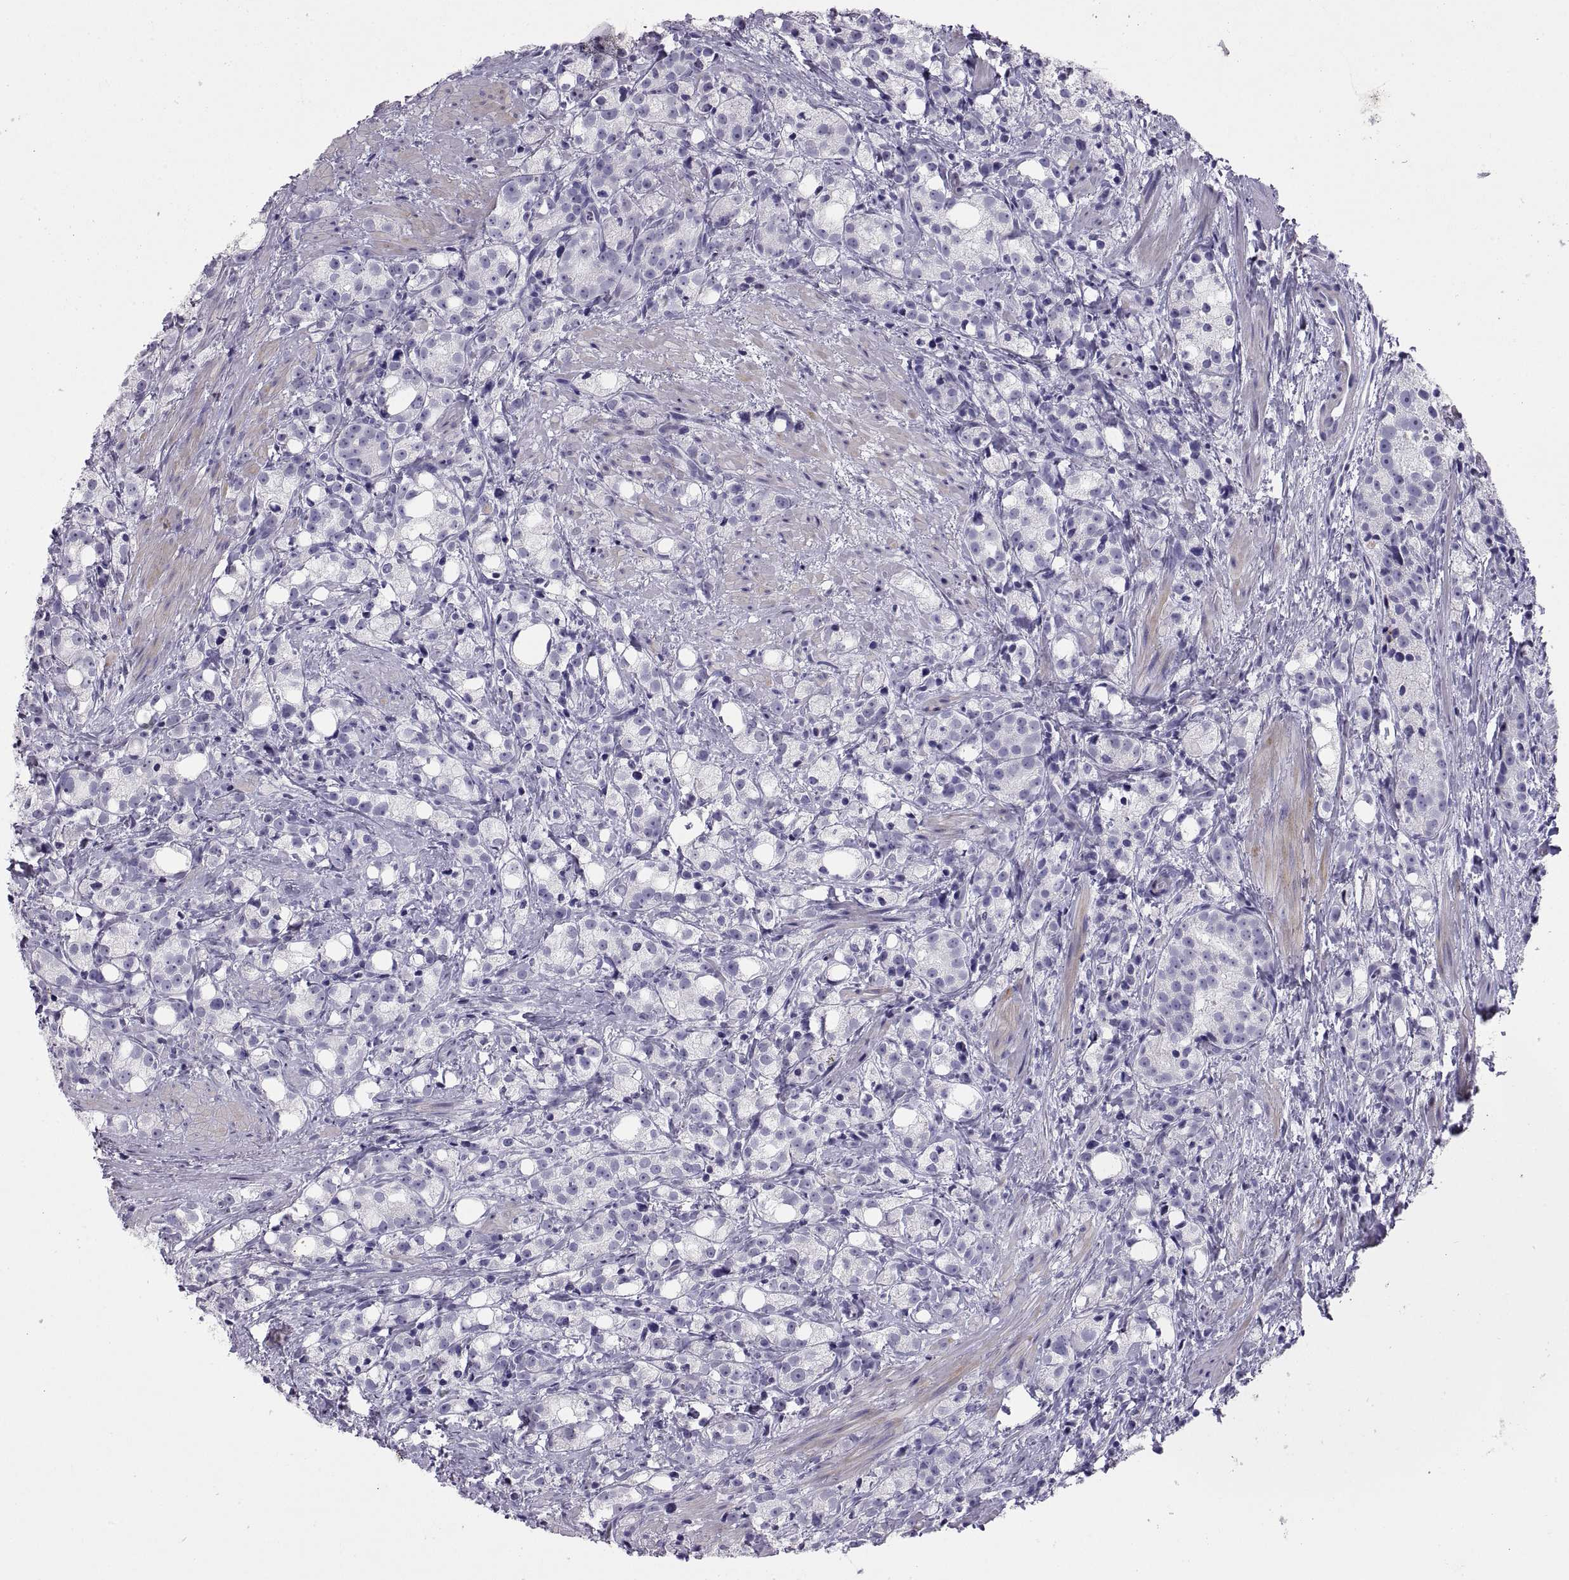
{"staining": {"intensity": "negative", "quantity": "none", "location": "none"}, "tissue": "prostate cancer", "cell_type": "Tumor cells", "image_type": "cancer", "snomed": [{"axis": "morphology", "description": "Adenocarcinoma, High grade"}, {"axis": "topography", "description": "Prostate"}], "caption": "Immunohistochemistry (IHC) photomicrograph of neoplastic tissue: human prostate adenocarcinoma (high-grade) stained with DAB reveals no significant protein staining in tumor cells. (DAB (3,3'-diaminobenzidine) immunohistochemistry visualized using brightfield microscopy, high magnification).", "gene": "RGS20", "patient": {"sex": "male", "age": 53}}